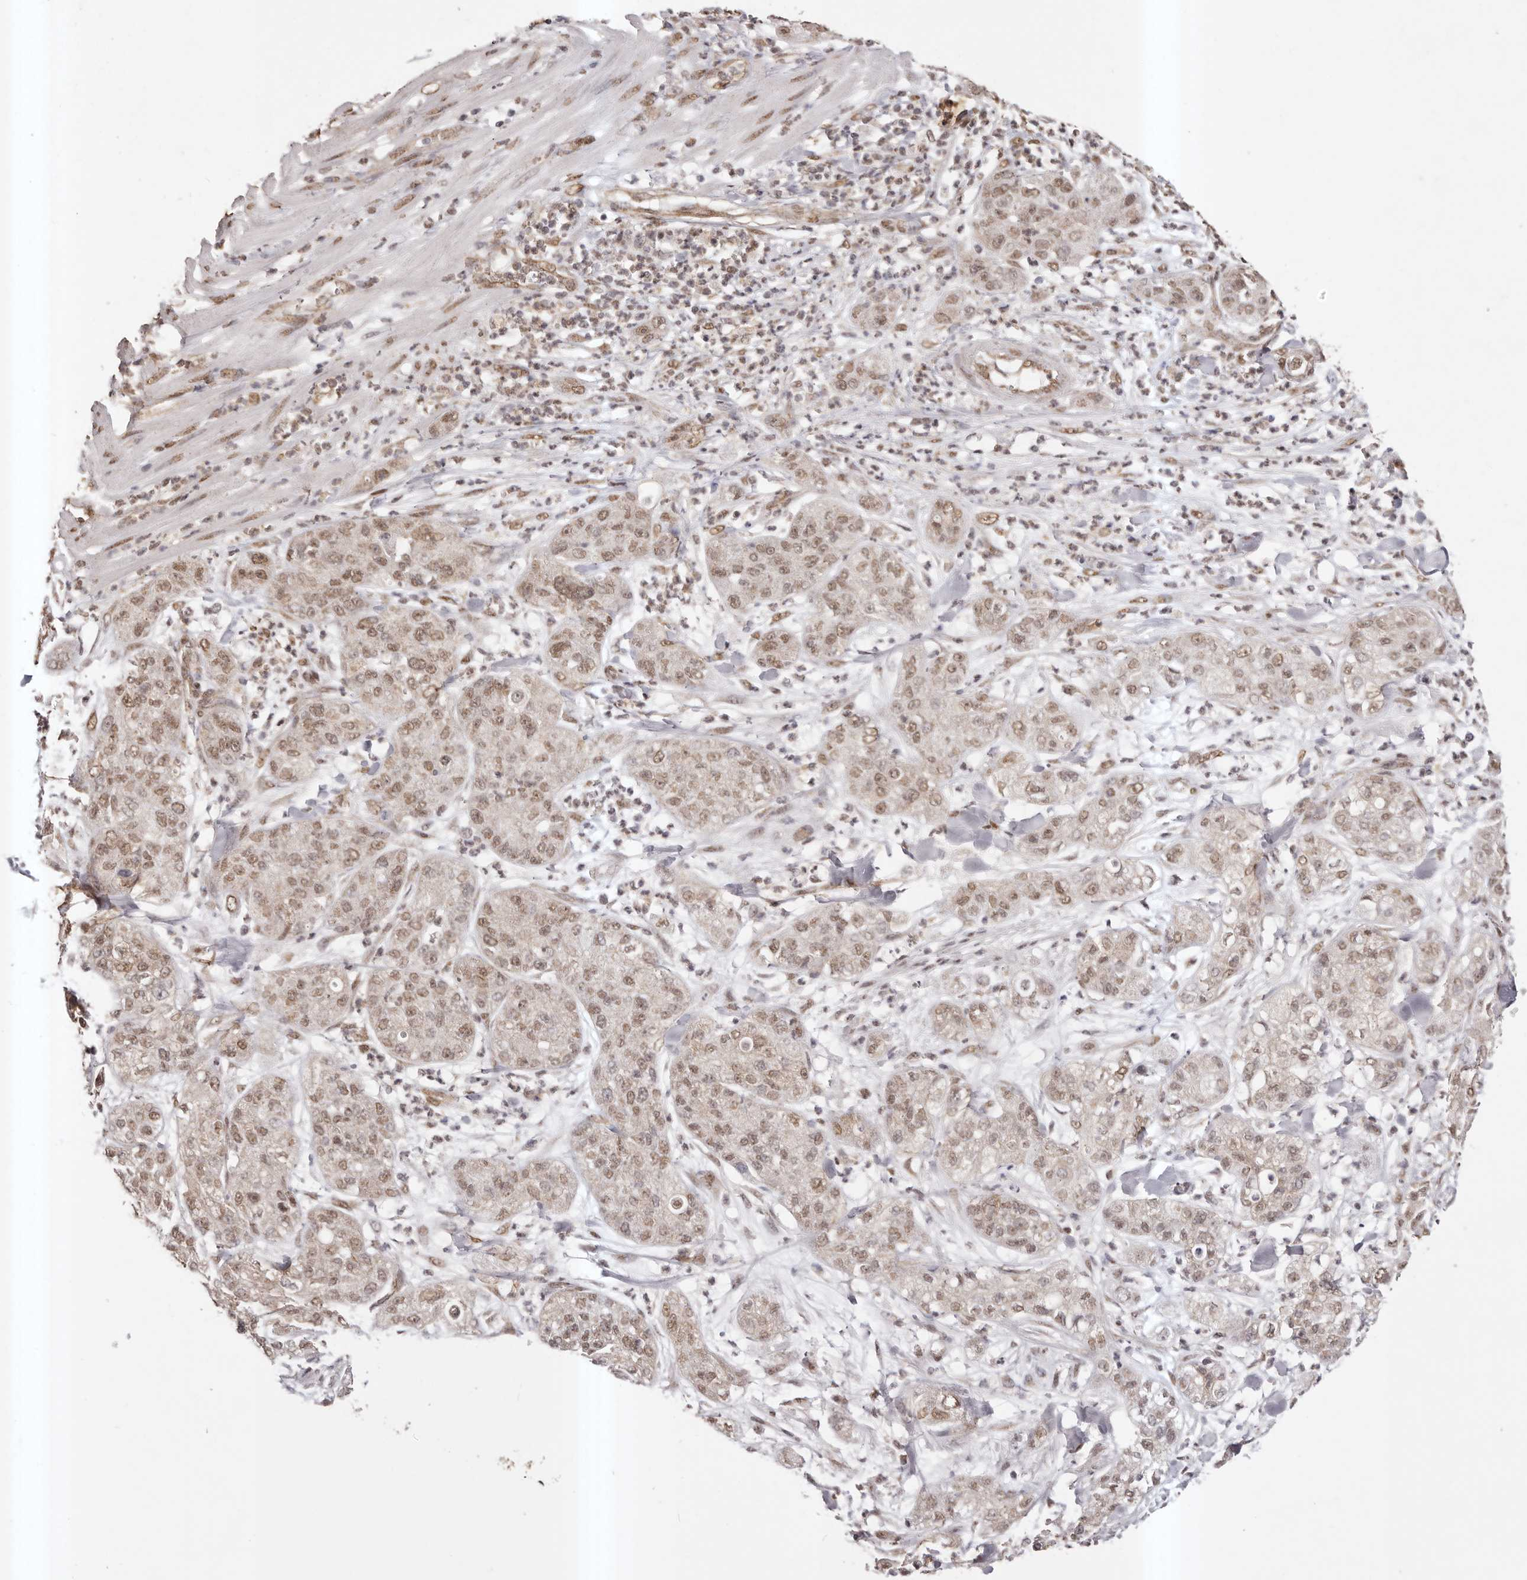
{"staining": {"intensity": "moderate", "quantity": ">75%", "location": "nuclear"}, "tissue": "pancreatic cancer", "cell_type": "Tumor cells", "image_type": "cancer", "snomed": [{"axis": "morphology", "description": "Adenocarcinoma, NOS"}, {"axis": "topography", "description": "Pancreas"}], "caption": "Immunohistochemistry photomicrograph of human pancreatic cancer (adenocarcinoma) stained for a protein (brown), which exhibits medium levels of moderate nuclear expression in about >75% of tumor cells.", "gene": "RPS6KA5", "patient": {"sex": "female", "age": 78}}